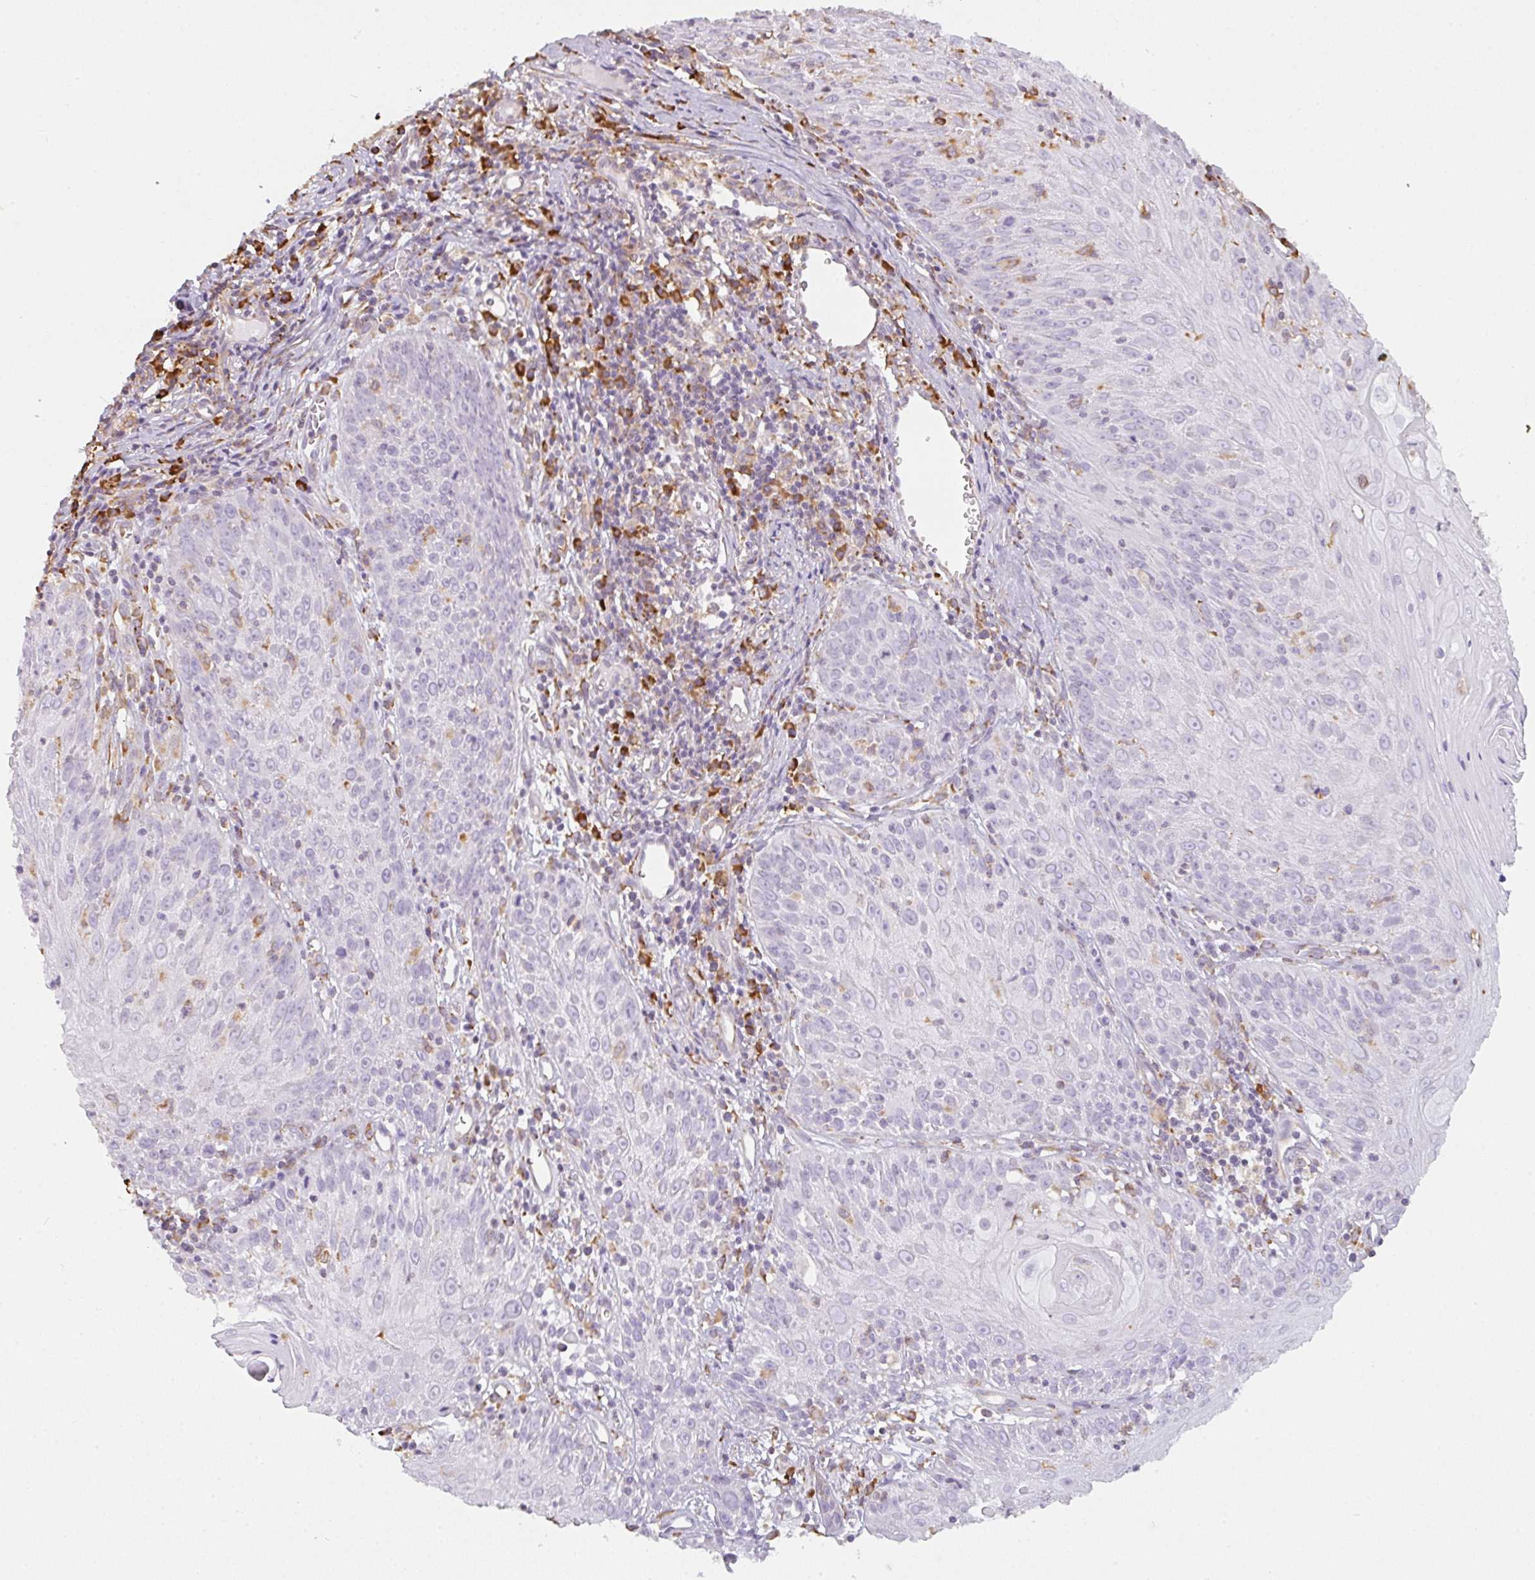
{"staining": {"intensity": "negative", "quantity": "none", "location": "none"}, "tissue": "skin cancer", "cell_type": "Tumor cells", "image_type": "cancer", "snomed": [{"axis": "morphology", "description": "Squamous cell carcinoma, NOS"}, {"axis": "topography", "description": "Skin"}, {"axis": "topography", "description": "Vulva"}], "caption": "A high-resolution histopathology image shows immunohistochemistry (IHC) staining of squamous cell carcinoma (skin), which displays no significant staining in tumor cells.", "gene": "DOK4", "patient": {"sex": "female", "age": 76}}